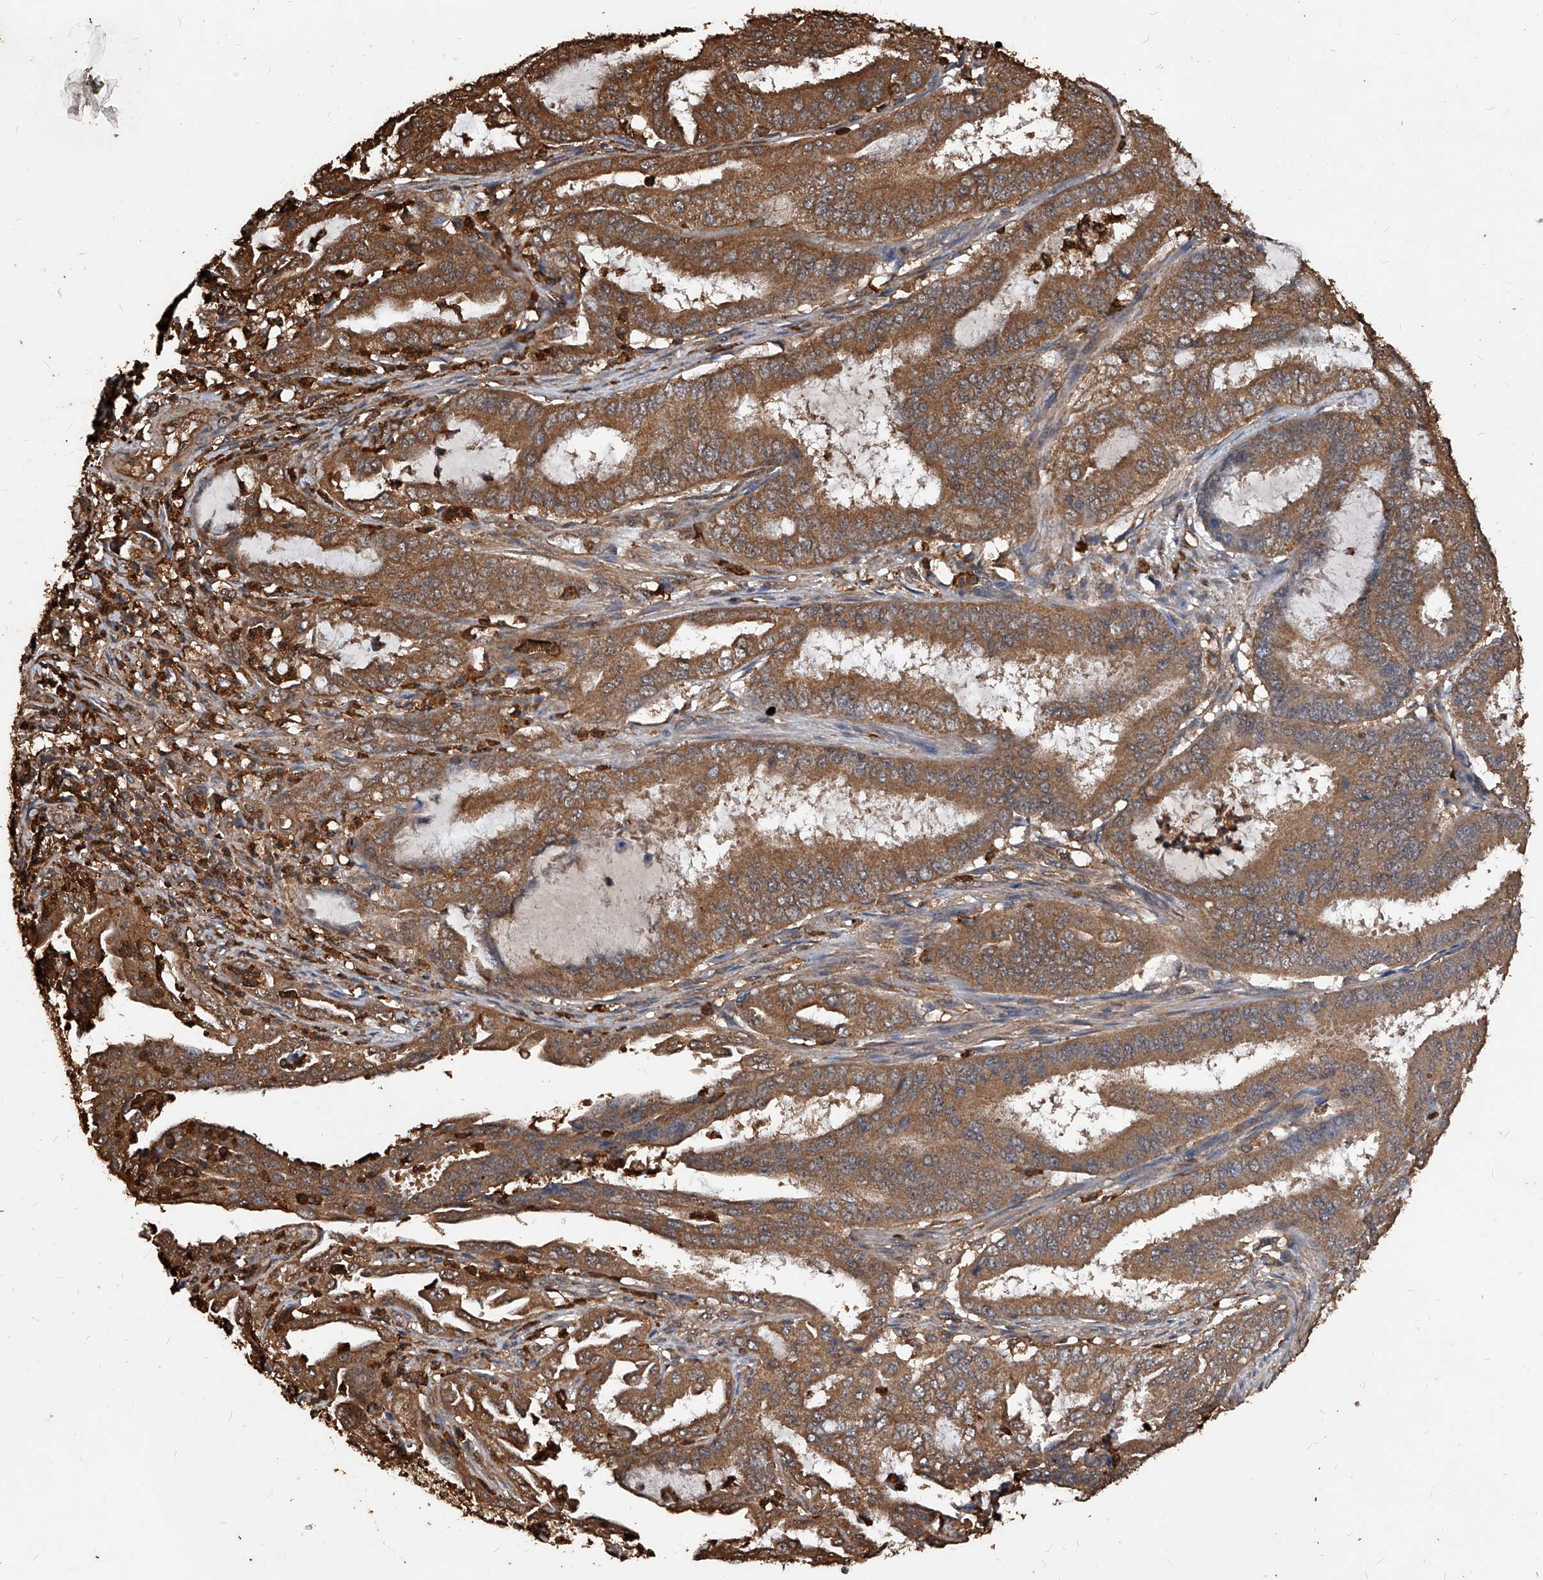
{"staining": {"intensity": "moderate", "quantity": ">75%", "location": "cytoplasmic/membranous"}, "tissue": "endometrial cancer", "cell_type": "Tumor cells", "image_type": "cancer", "snomed": [{"axis": "morphology", "description": "Adenocarcinoma, NOS"}, {"axis": "topography", "description": "Endometrium"}], "caption": "Adenocarcinoma (endometrial) stained with immunohistochemistry demonstrates moderate cytoplasmic/membranous expression in about >75% of tumor cells. (DAB IHC, brown staining for protein, blue staining for nuclei).", "gene": "UCP2", "patient": {"sex": "female", "age": 51}}